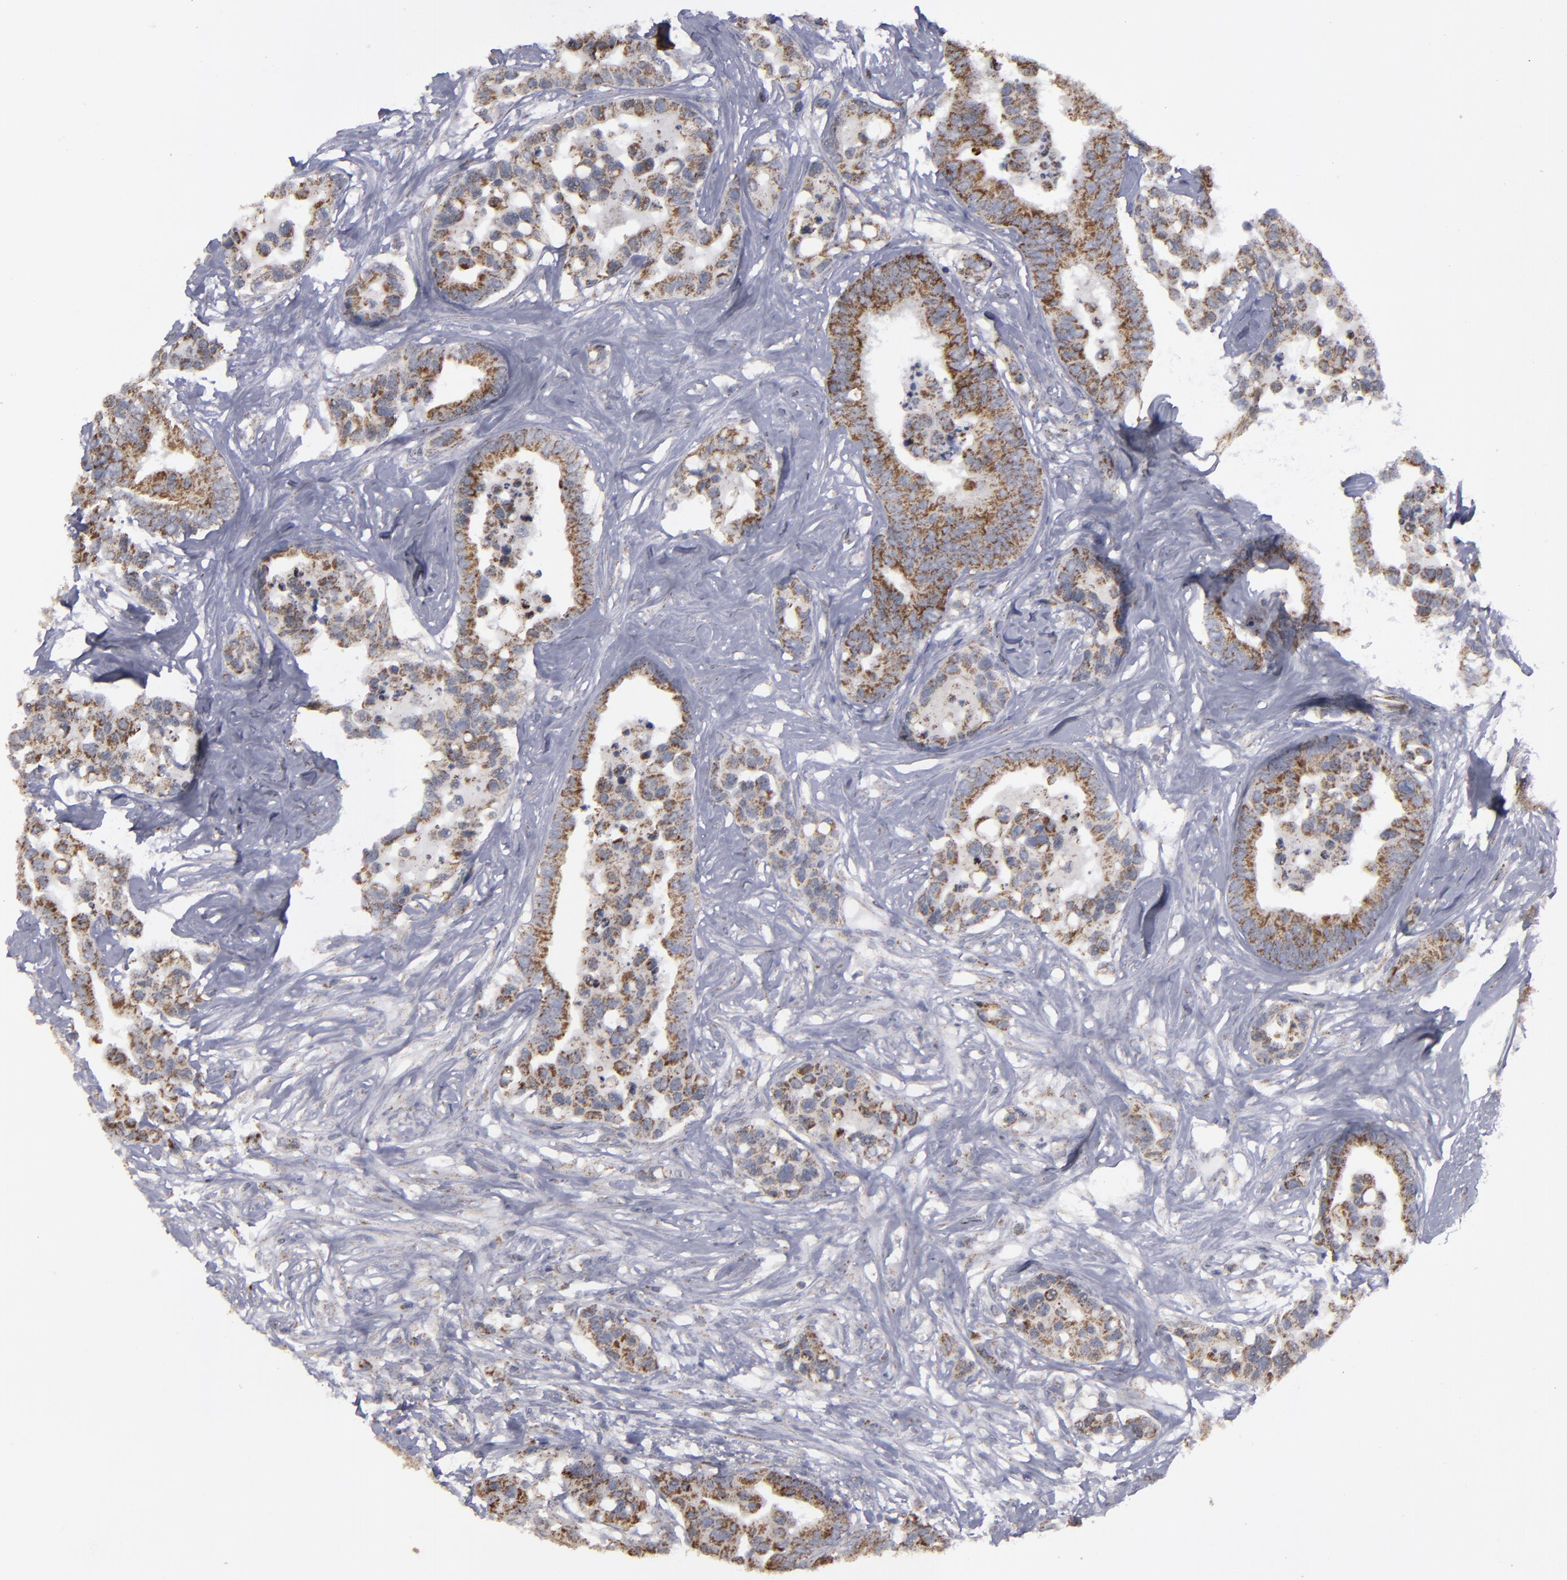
{"staining": {"intensity": "strong", "quantity": ">75%", "location": "cytoplasmic/membranous"}, "tissue": "colorectal cancer", "cell_type": "Tumor cells", "image_type": "cancer", "snomed": [{"axis": "morphology", "description": "Adenocarcinoma, NOS"}, {"axis": "topography", "description": "Colon"}], "caption": "High-magnification brightfield microscopy of adenocarcinoma (colorectal) stained with DAB (brown) and counterstained with hematoxylin (blue). tumor cells exhibit strong cytoplasmic/membranous expression is identified in about>75% of cells.", "gene": "MYOM2", "patient": {"sex": "male", "age": 82}}